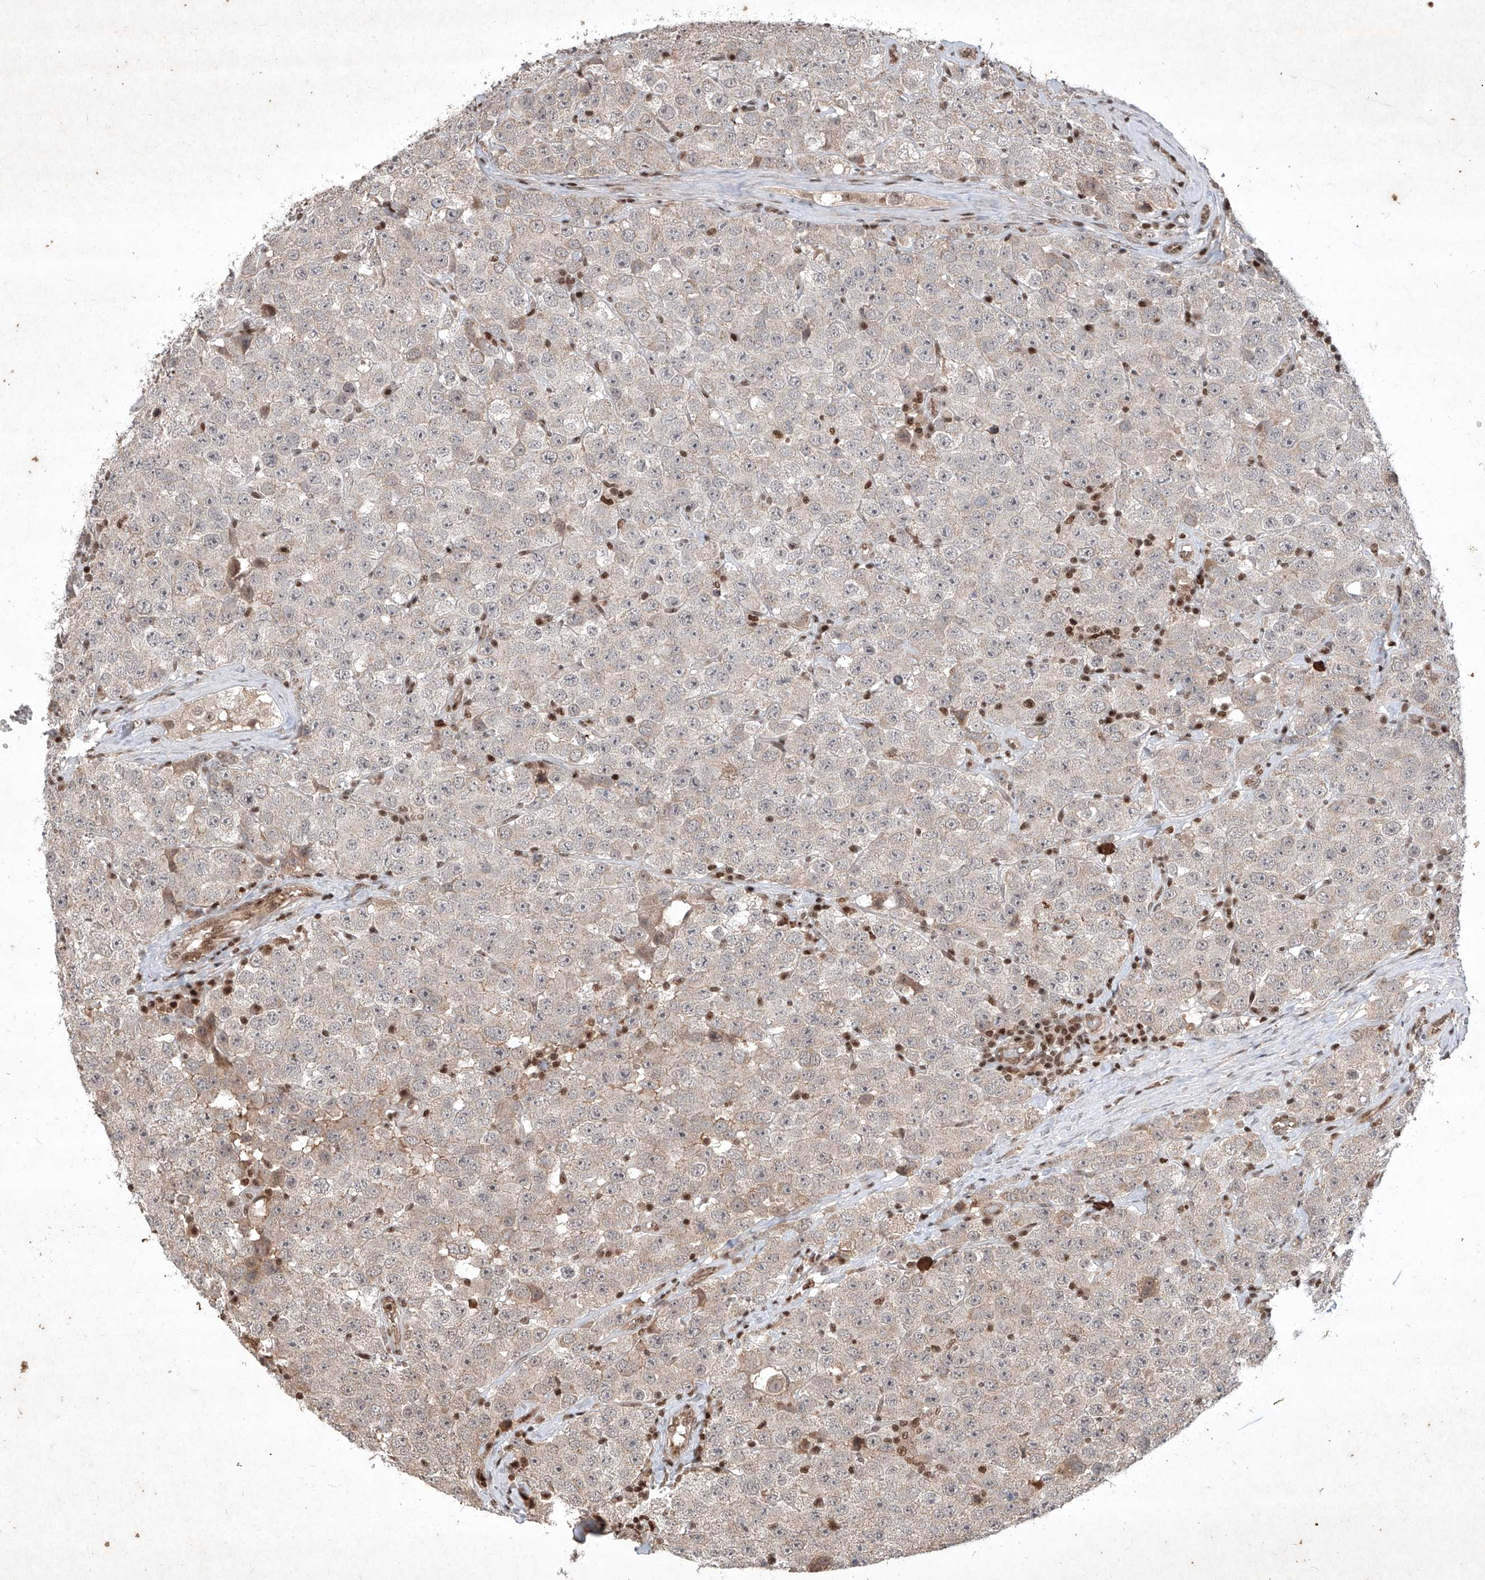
{"staining": {"intensity": "weak", "quantity": "<25%", "location": "cytoplasmic/membranous"}, "tissue": "testis cancer", "cell_type": "Tumor cells", "image_type": "cancer", "snomed": [{"axis": "morphology", "description": "Seminoma, NOS"}, {"axis": "topography", "description": "Testis"}], "caption": "Protein analysis of testis cancer exhibits no significant positivity in tumor cells.", "gene": "IRF2", "patient": {"sex": "male", "age": 28}}